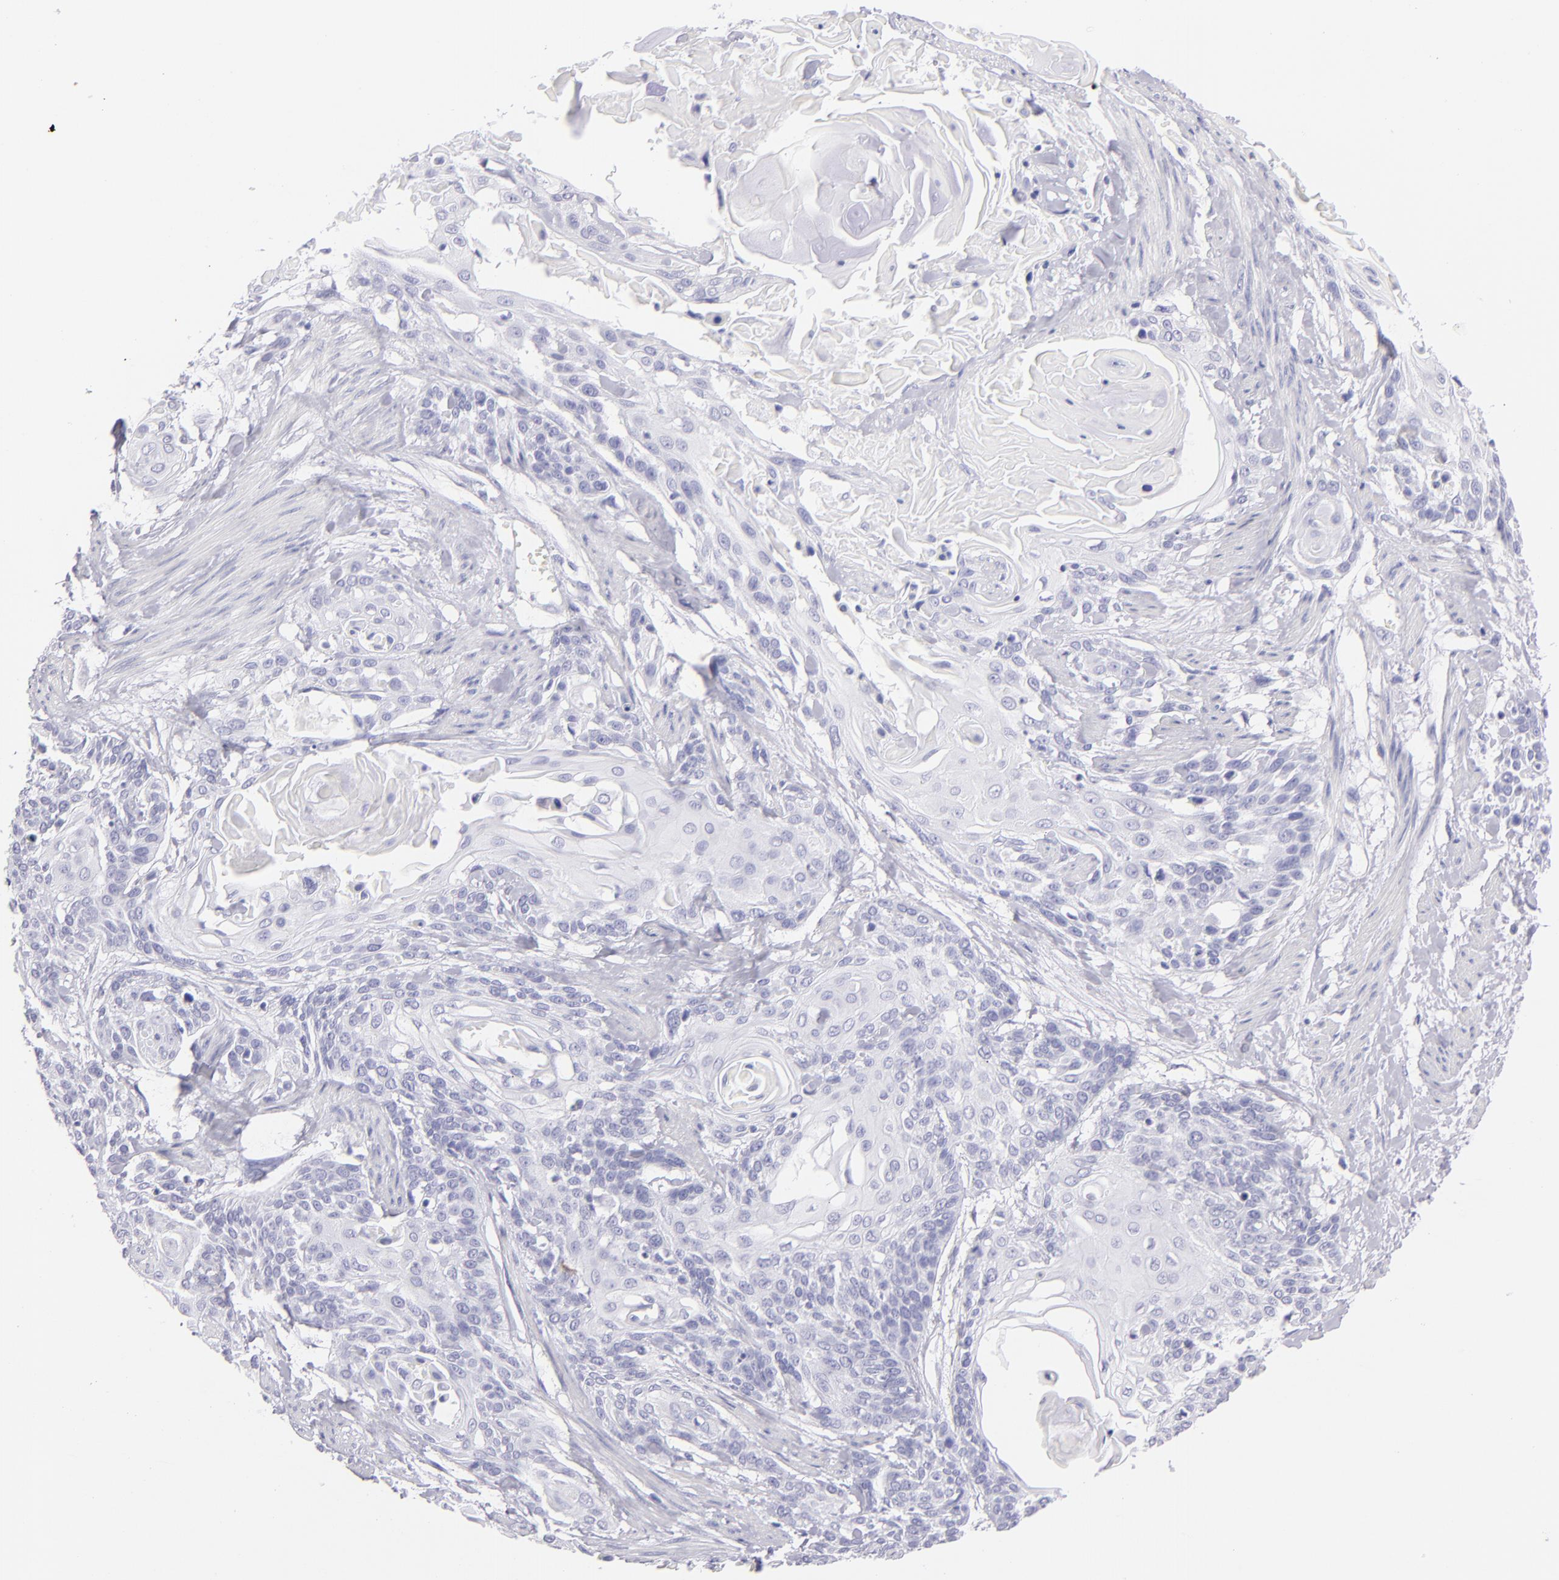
{"staining": {"intensity": "negative", "quantity": "none", "location": "none"}, "tissue": "cervical cancer", "cell_type": "Tumor cells", "image_type": "cancer", "snomed": [{"axis": "morphology", "description": "Squamous cell carcinoma, NOS"}, {"axis": "topography", "description": "Cervix"}], "caption": "Immunohistochemical staining of human cervical cancer (squamous cell carcinoma) shows no significant expression in tumor cells.", "gene": "PRPH", "patient": {"sex": "female", "age": 57}}